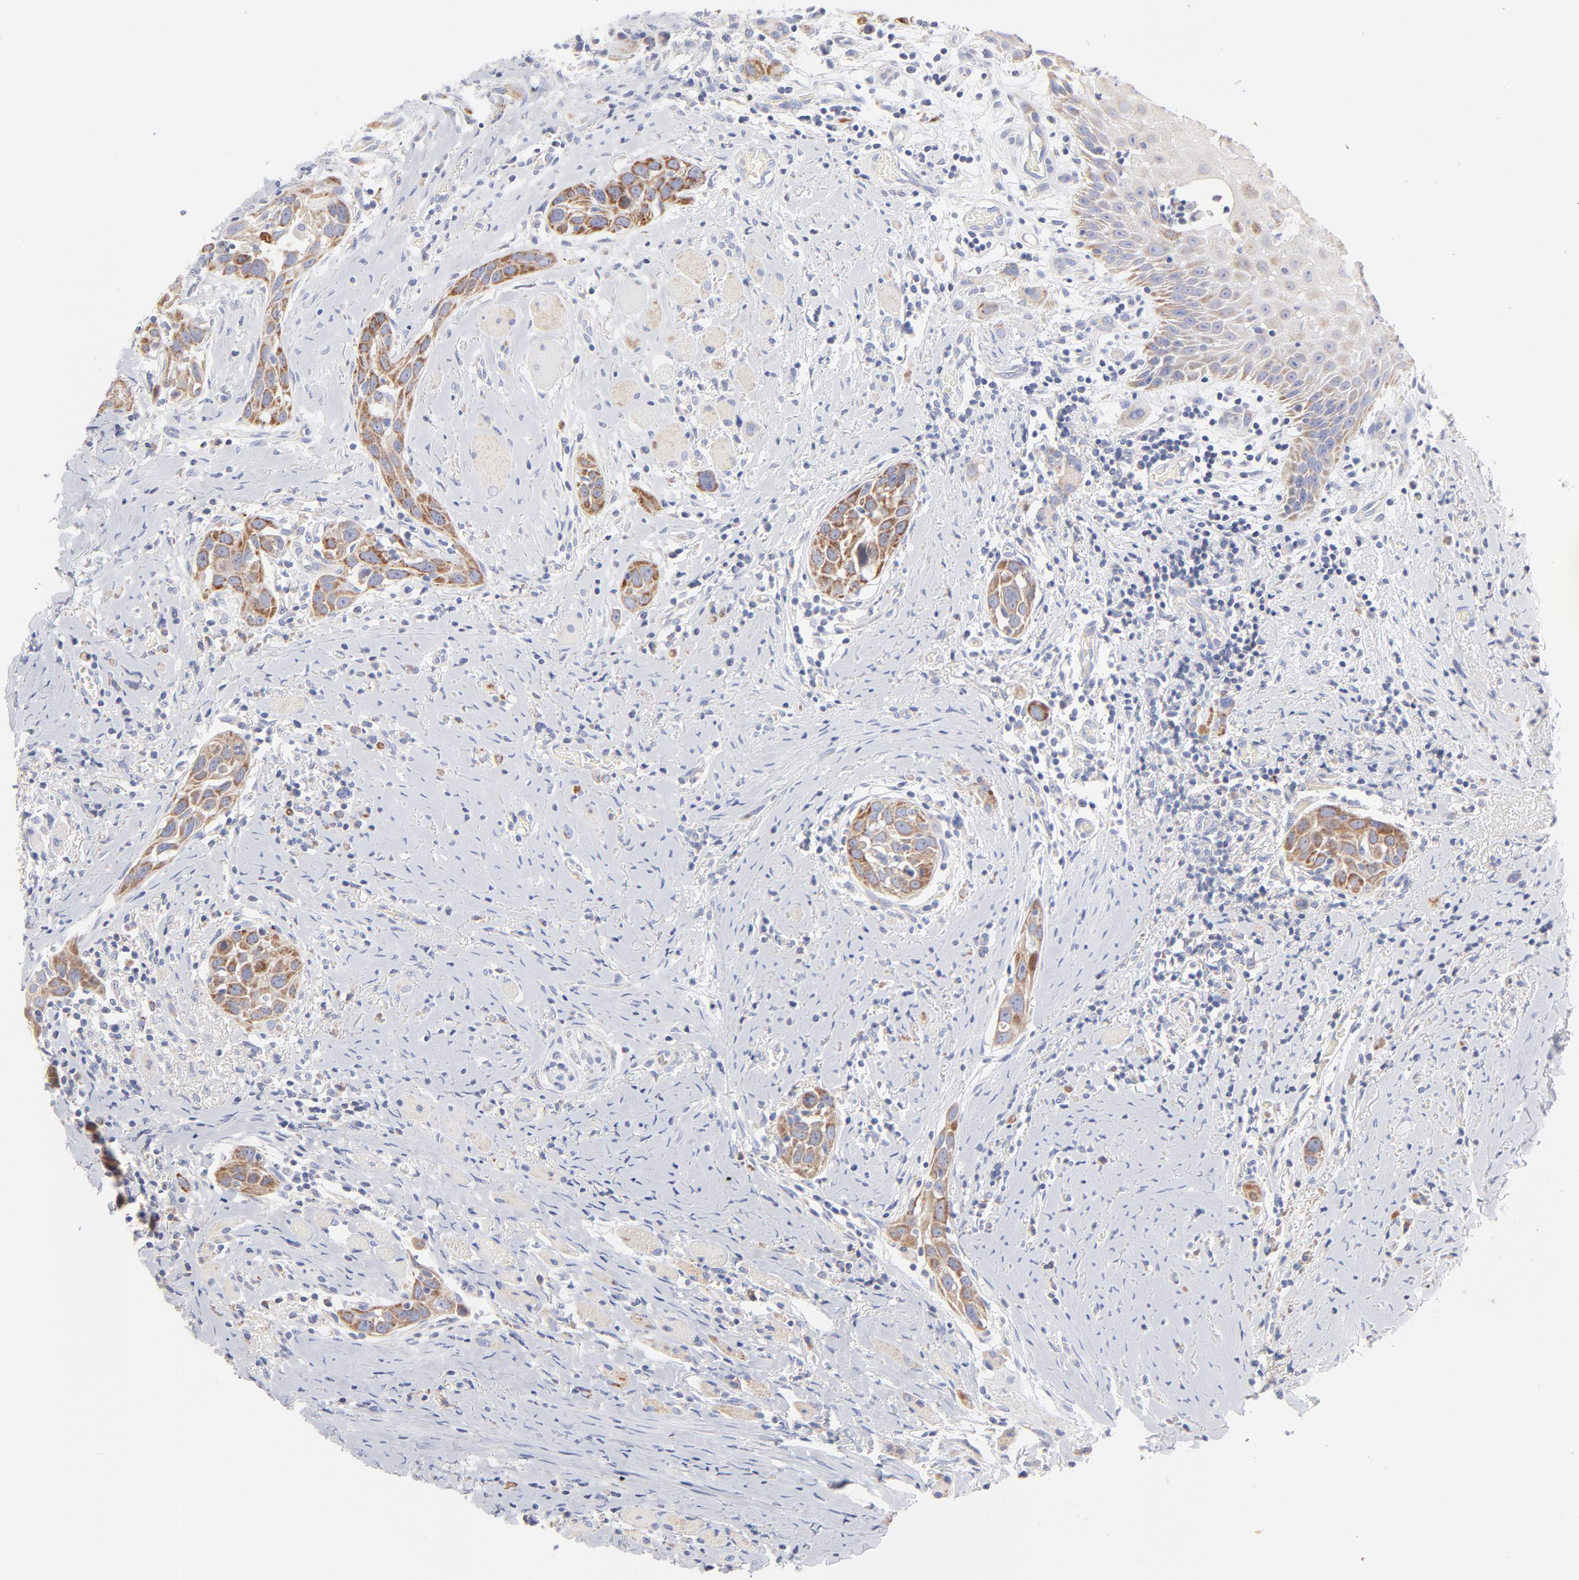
{"staining": {"intensity": "moderate", "quantity": ">75%", "location": "cytoplasmic/membranous"}, "tissue": "head and neck cancer", "cell_type": "Tumor cells", "image_type": "cancer", "snomed": [{"axis": "morphology", "description": "Squamous cell carcinoma, NOS"}, {"axis": "topography", "description": "Oral tissue"}, {"axis": "topography", "description": "Head-Neck"}], "caption": "Moderate cytoplasmic/membranous protein staining is appreciated in about >75% of tumor cells in squamous cell carcinoma (head and neck).", "gene": "TIMM8A", "patient": {"sex": "female", "age": 50}}